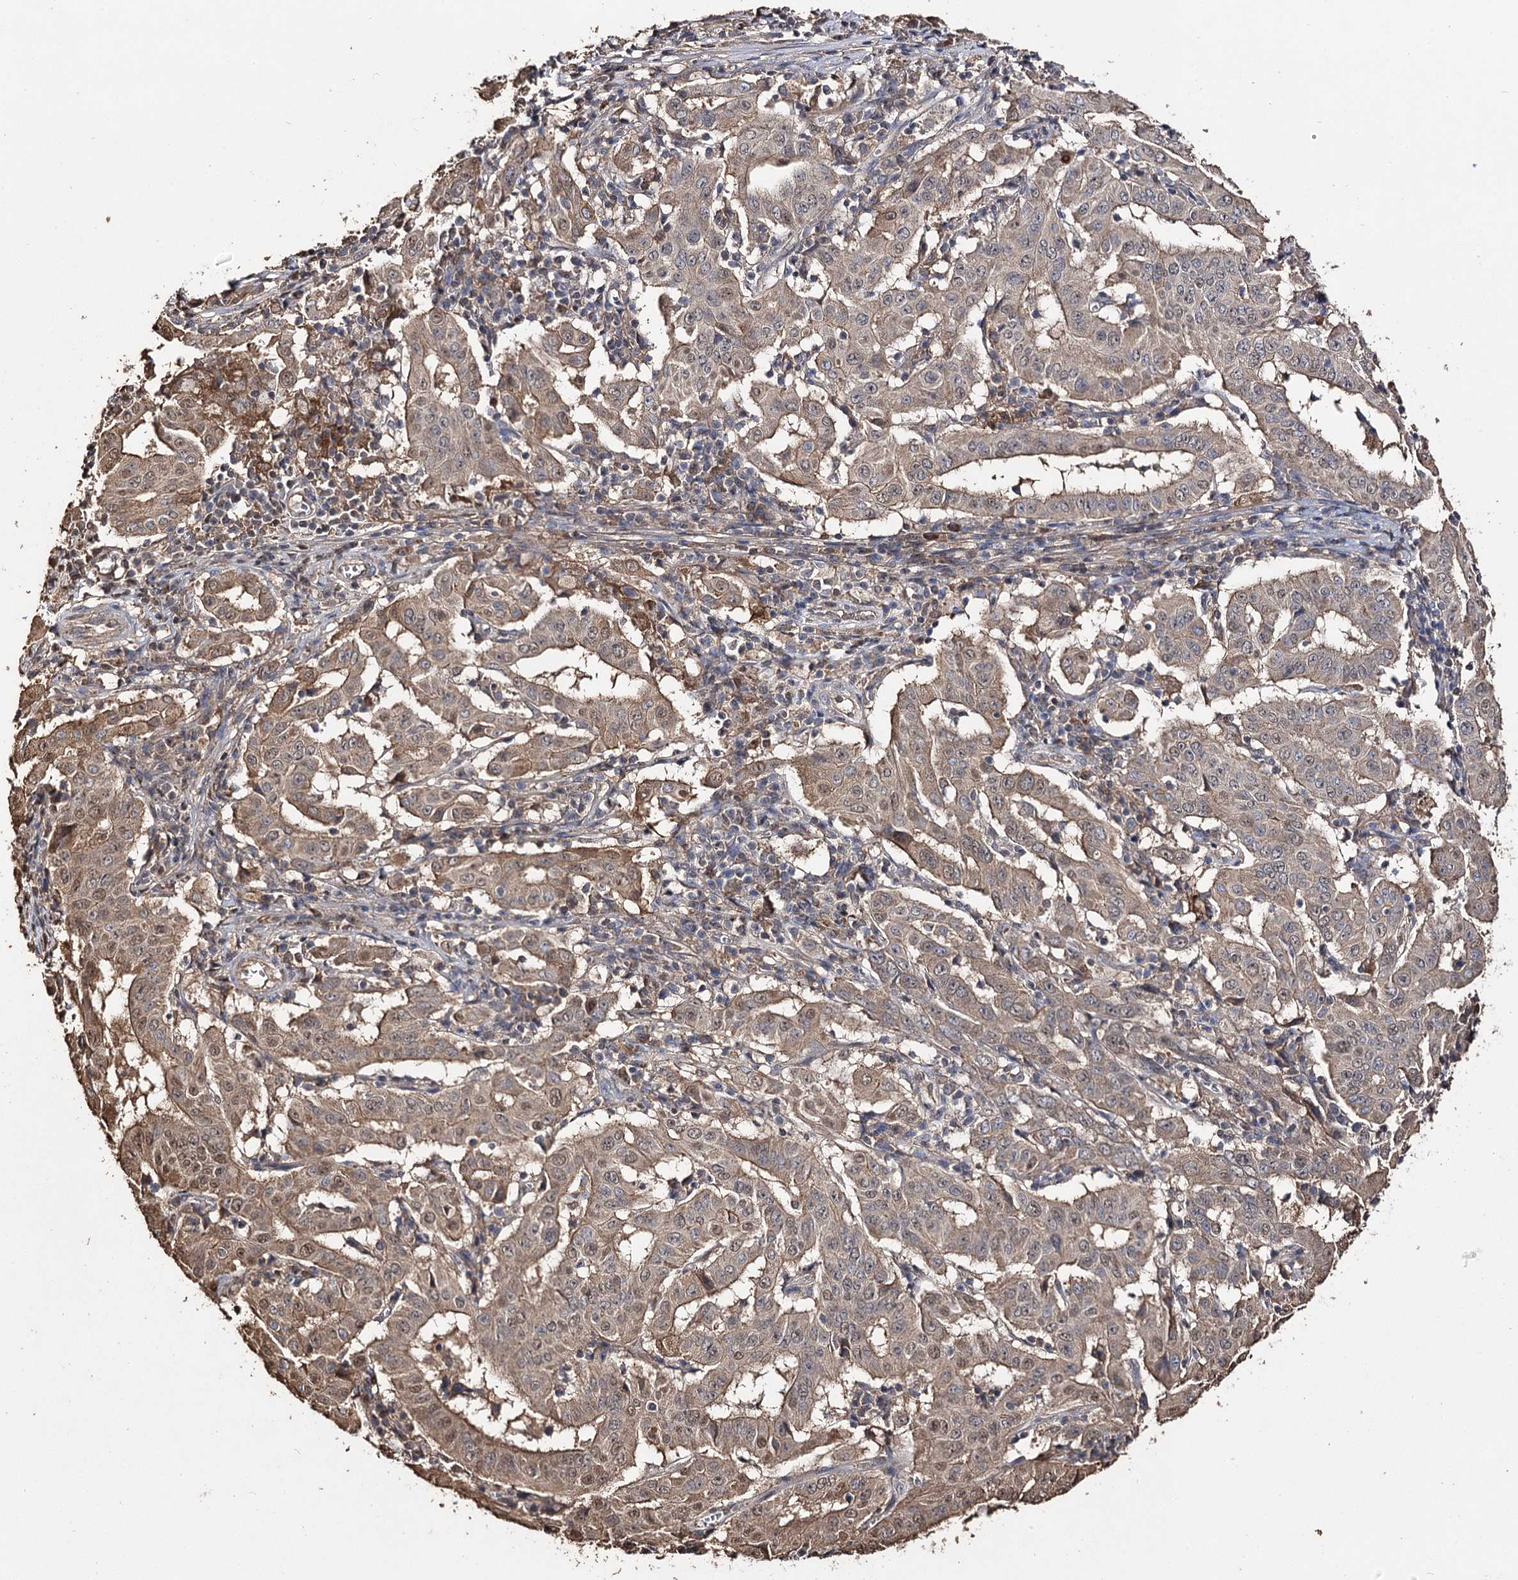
{"staining": {"intensity": "moderate", "quantity": ">75%", "location": "cytoplasmic/membranous"}, "tissue": "pancreatic cancer", "cell_type": "Tumor cells", "image_type": "cancer", "snomed": [{"axis": "morphology", "description": "Adenocarcinoma, NOS"}, {"axis": "topography", "description": "Pancreas"}], "caption": "Tumor cells show medium levels of moderate cytoplasmic/membranous positivity in about >75% of cells in human adenocarcinoma (pancreatic).", "gene": "ARL13A", "patient": {"sex": "male", "age": 63}}